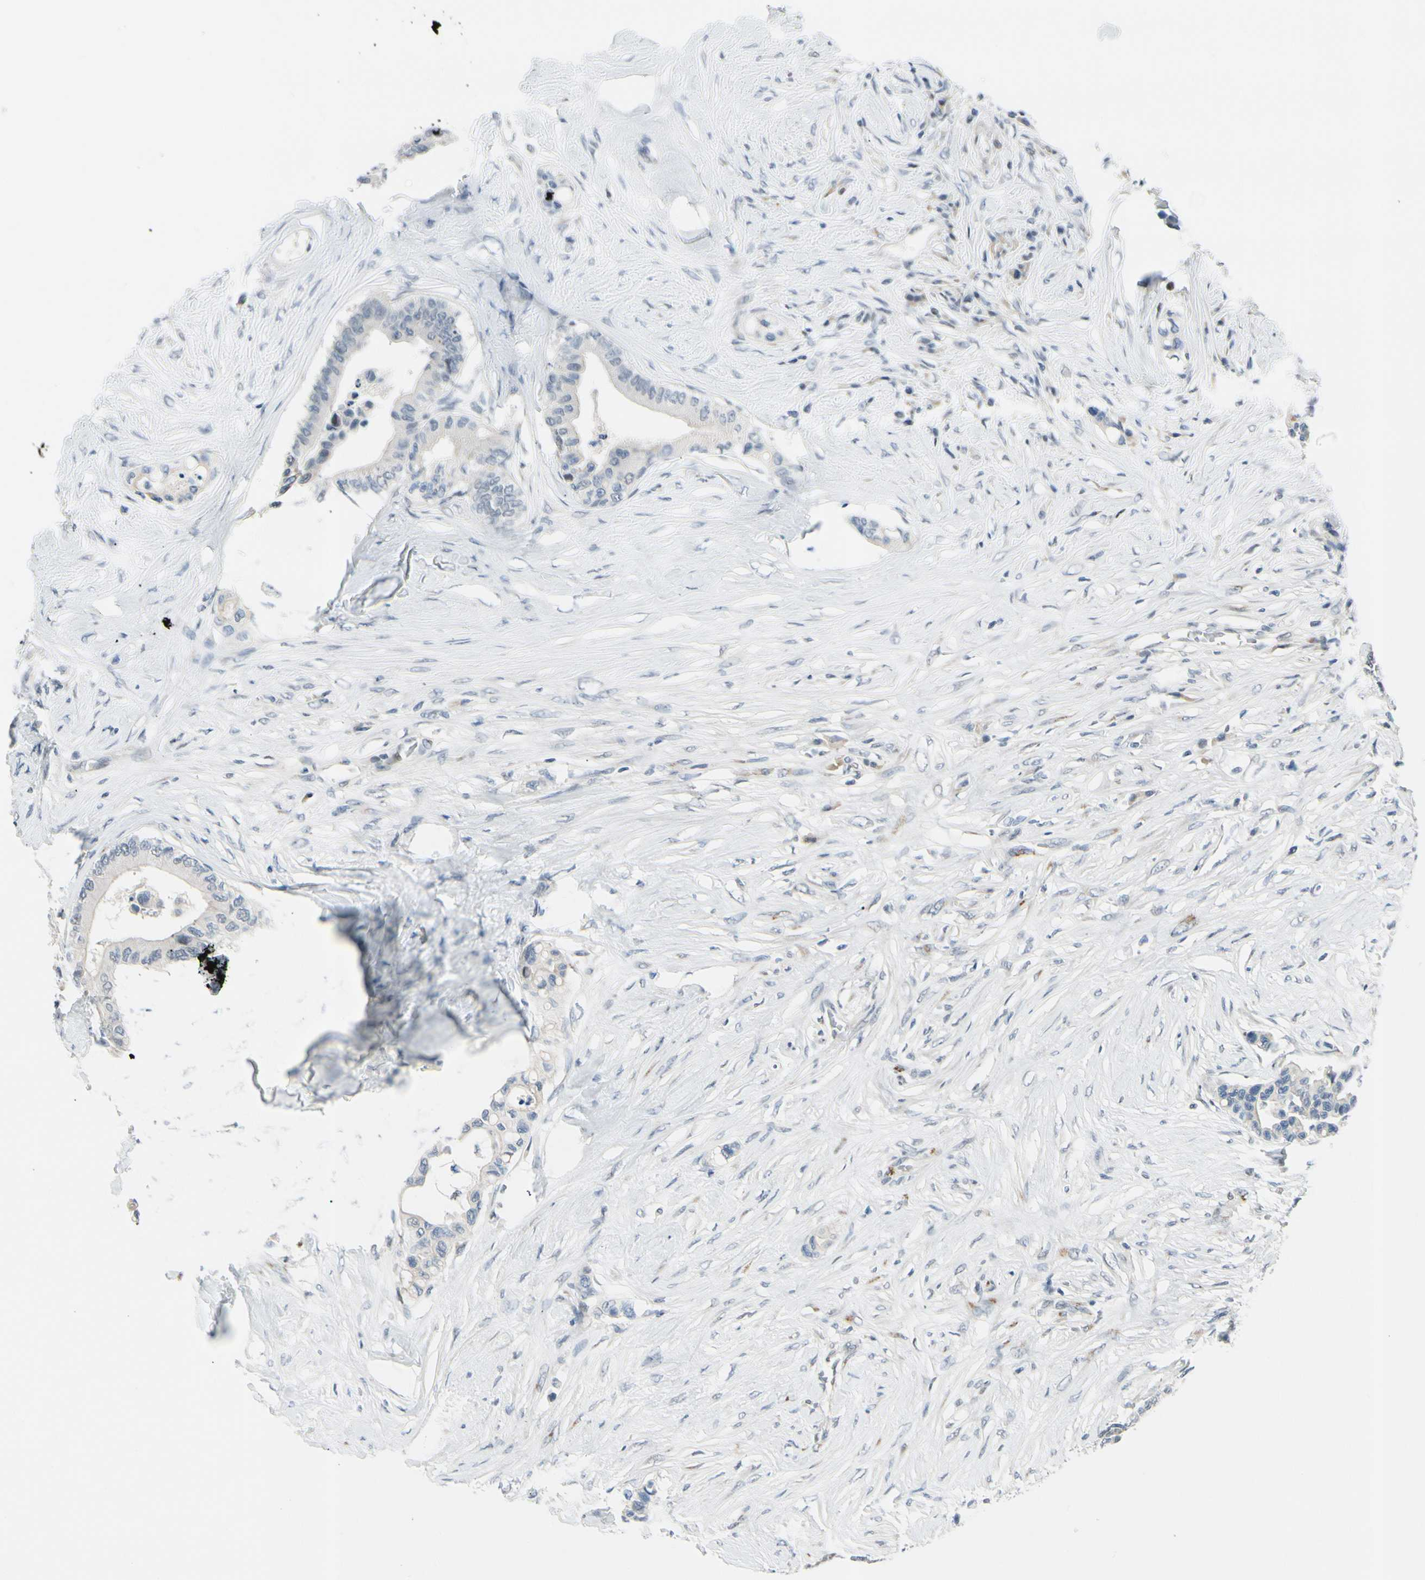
{"staining": {"intensity": "negative", "quantity": "none", "location": "none"}, "tissue": "colorectal cancer", "cell_type": "Tumor cells", "image_type": "cancer", "snomed": [{"axis": "morphology", "description": "Normal tissue, NOS"}, {"axis": "morphology", "description": "Adenocarcinoma, NOS"}, {"axis": "topography", "description": "Colon"}], "caption": "Immunohistochemistry histopathology image of neoplastic tissue: colorectal cancer (adenocarcinoma) stained with DAB exhibits no significant protein expression in tumor cells. (DAB (3,3'-diaminobenzidine) immunohistochemistry visualized using brightfield microscopy, high magnification).", "gene": "B4GALNT1", "patient": {"sex": "male", "age": 82}}